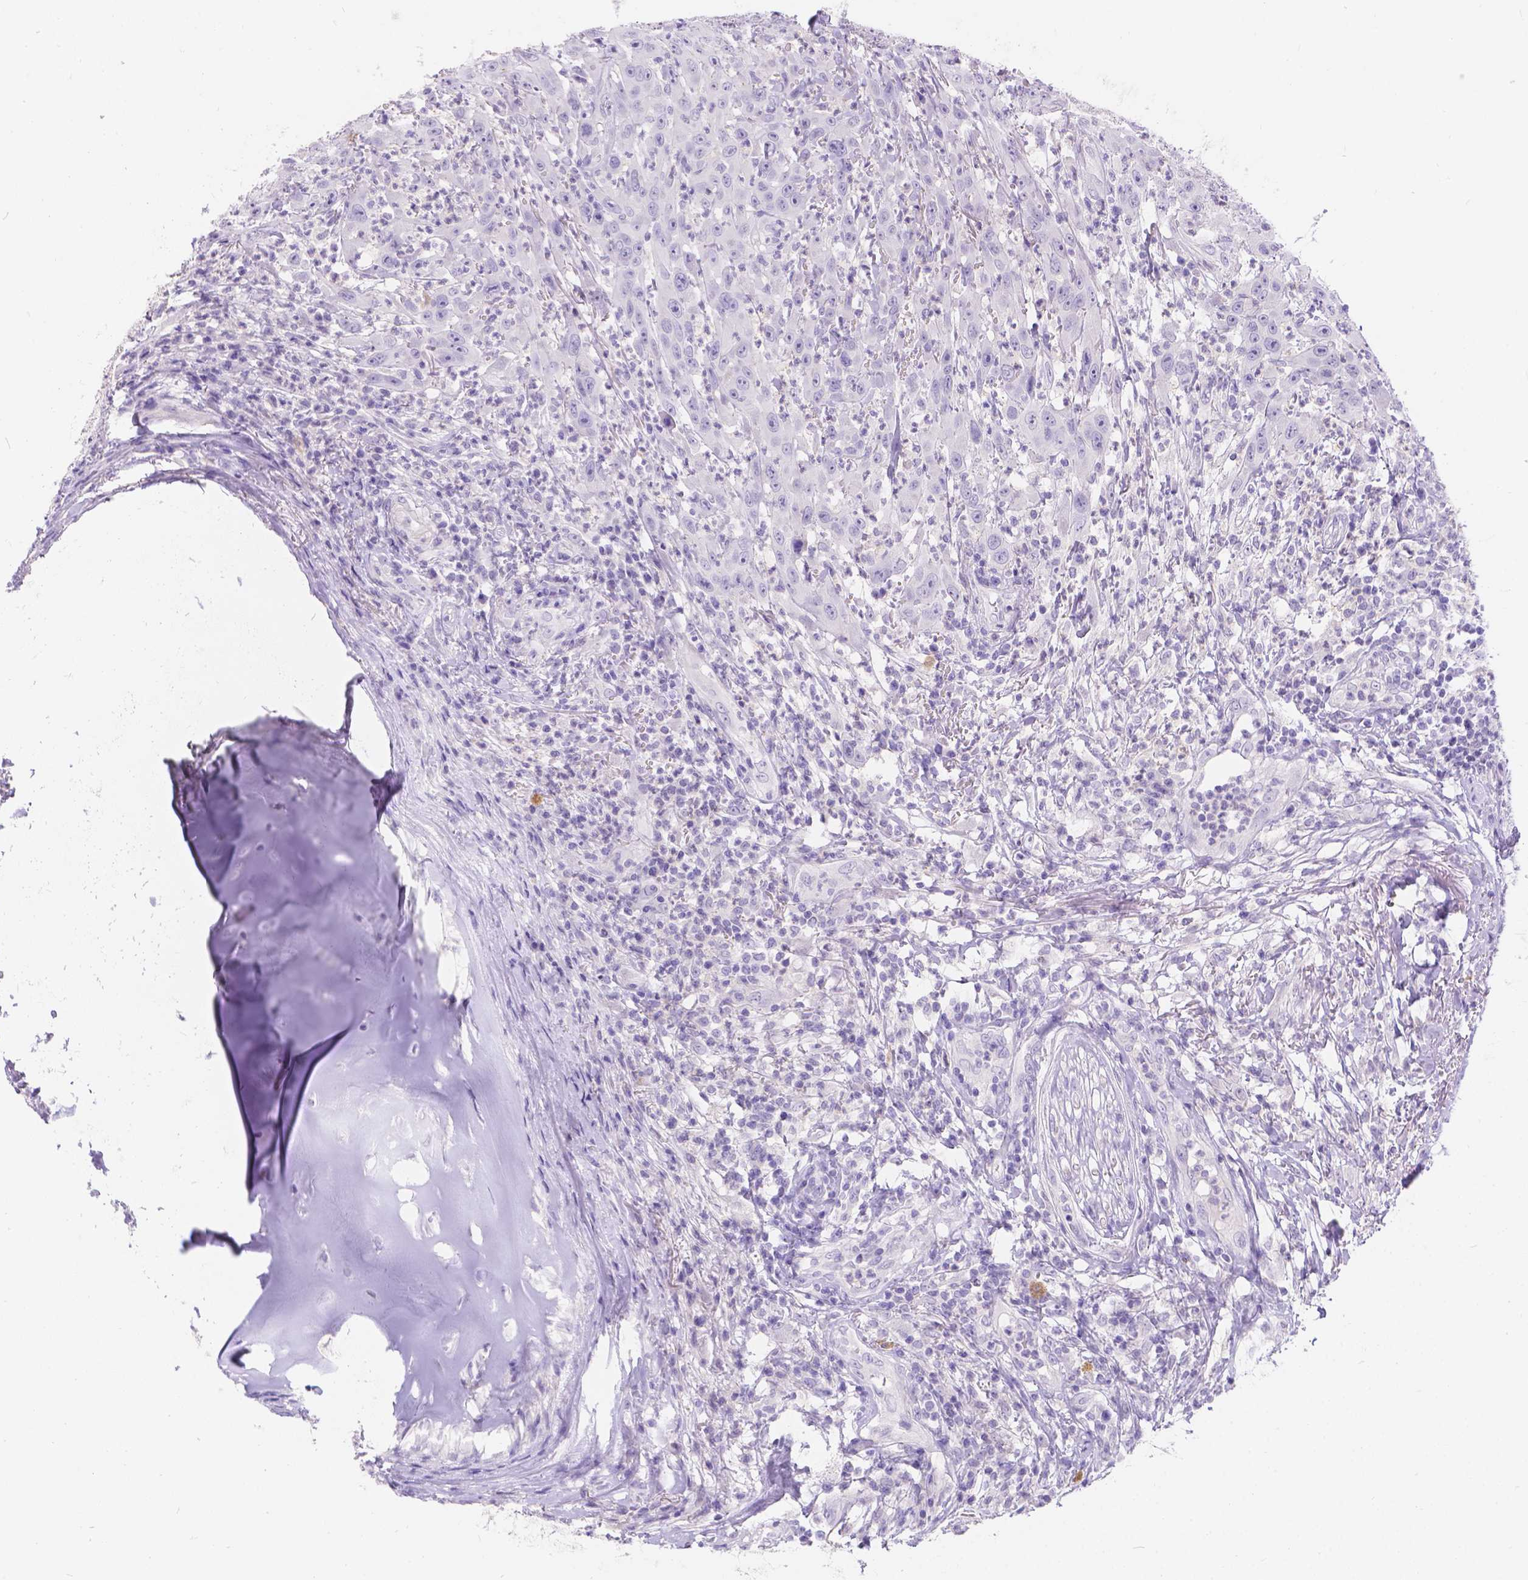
{"staining": {"intensity": "negative", "quantity": "none", "location": "none"}, "tissue": "head and neck cancer", "cell_type": "Tumor cells", "image_type": "cancer", "snomed": [{"axis": "morphology", "description": "Squamous cell carcinoma, NOS"}, {"axis": "topography", "description": "Skin"}, {"axis": "topography", "description": "Head-Neck"}], "caption": "The image reveals no staining of tumor cells in head and neck cancer (squamous cell carcinoma).", "gene": "GNRHR", "patient": {"sex": "male", "age": 80}}